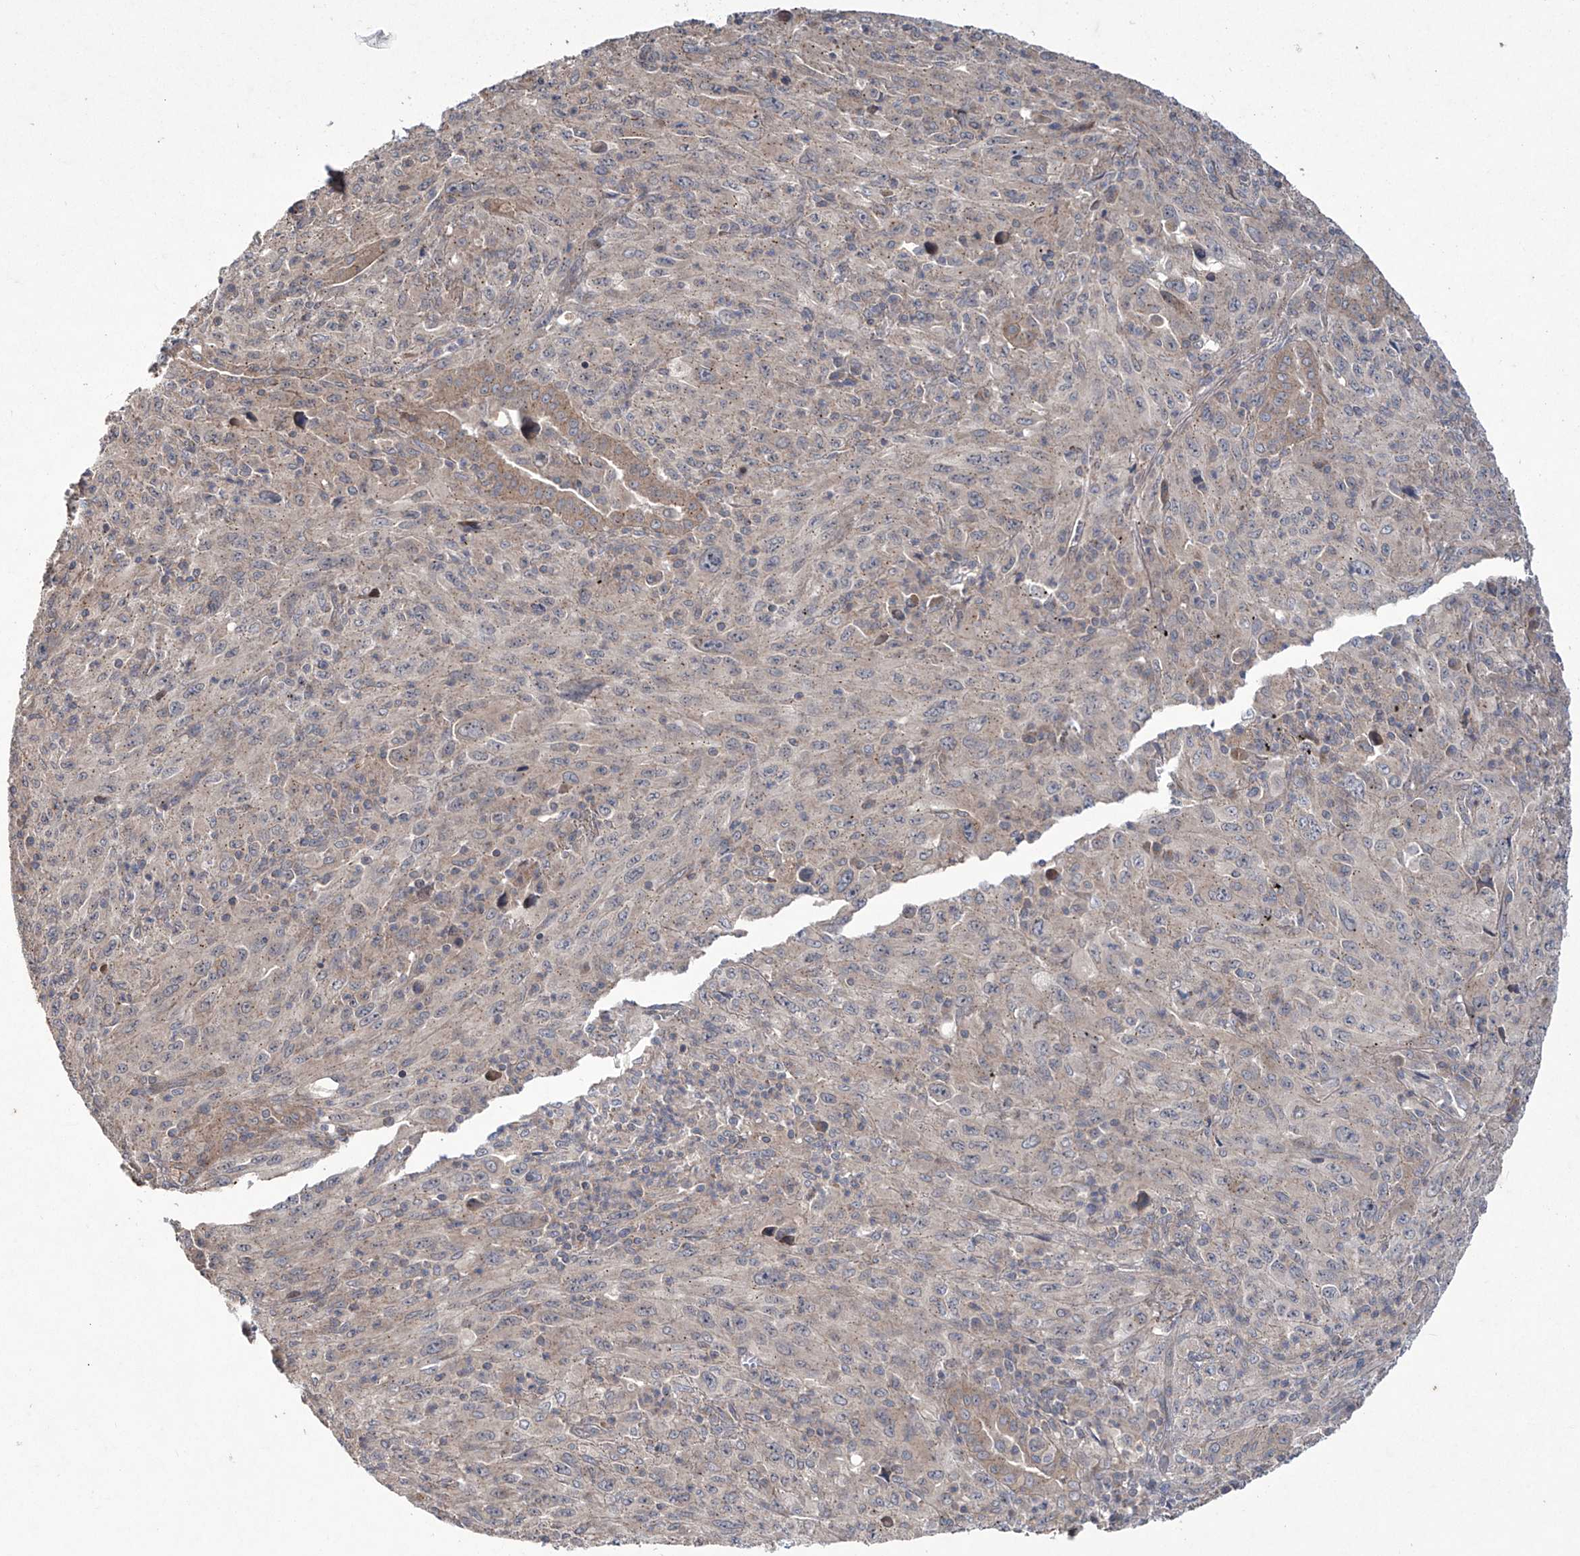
{"staining": {"intensity": "weak", "quantity": "25%-75%", "location": "cytoplasmic/membranous"}, "tissue": "melanoma", "cell_type": "Tumor cells", "image_type": "cancer", "snomed": [{"axis": "morphology", "description": "Malignant melanoma, Metastatic site"}, {"axis": "topography", "description": "Skin"}], "caption": "There is low levels of weak cytoplasmic/membranous positivity in tumor cells of malignant melanoma (metastatic site), as demonstrated by immunohistochemical staining (brown color).", "gene": "TRIM60", "patient": {"sex": "female", "age": 56}}